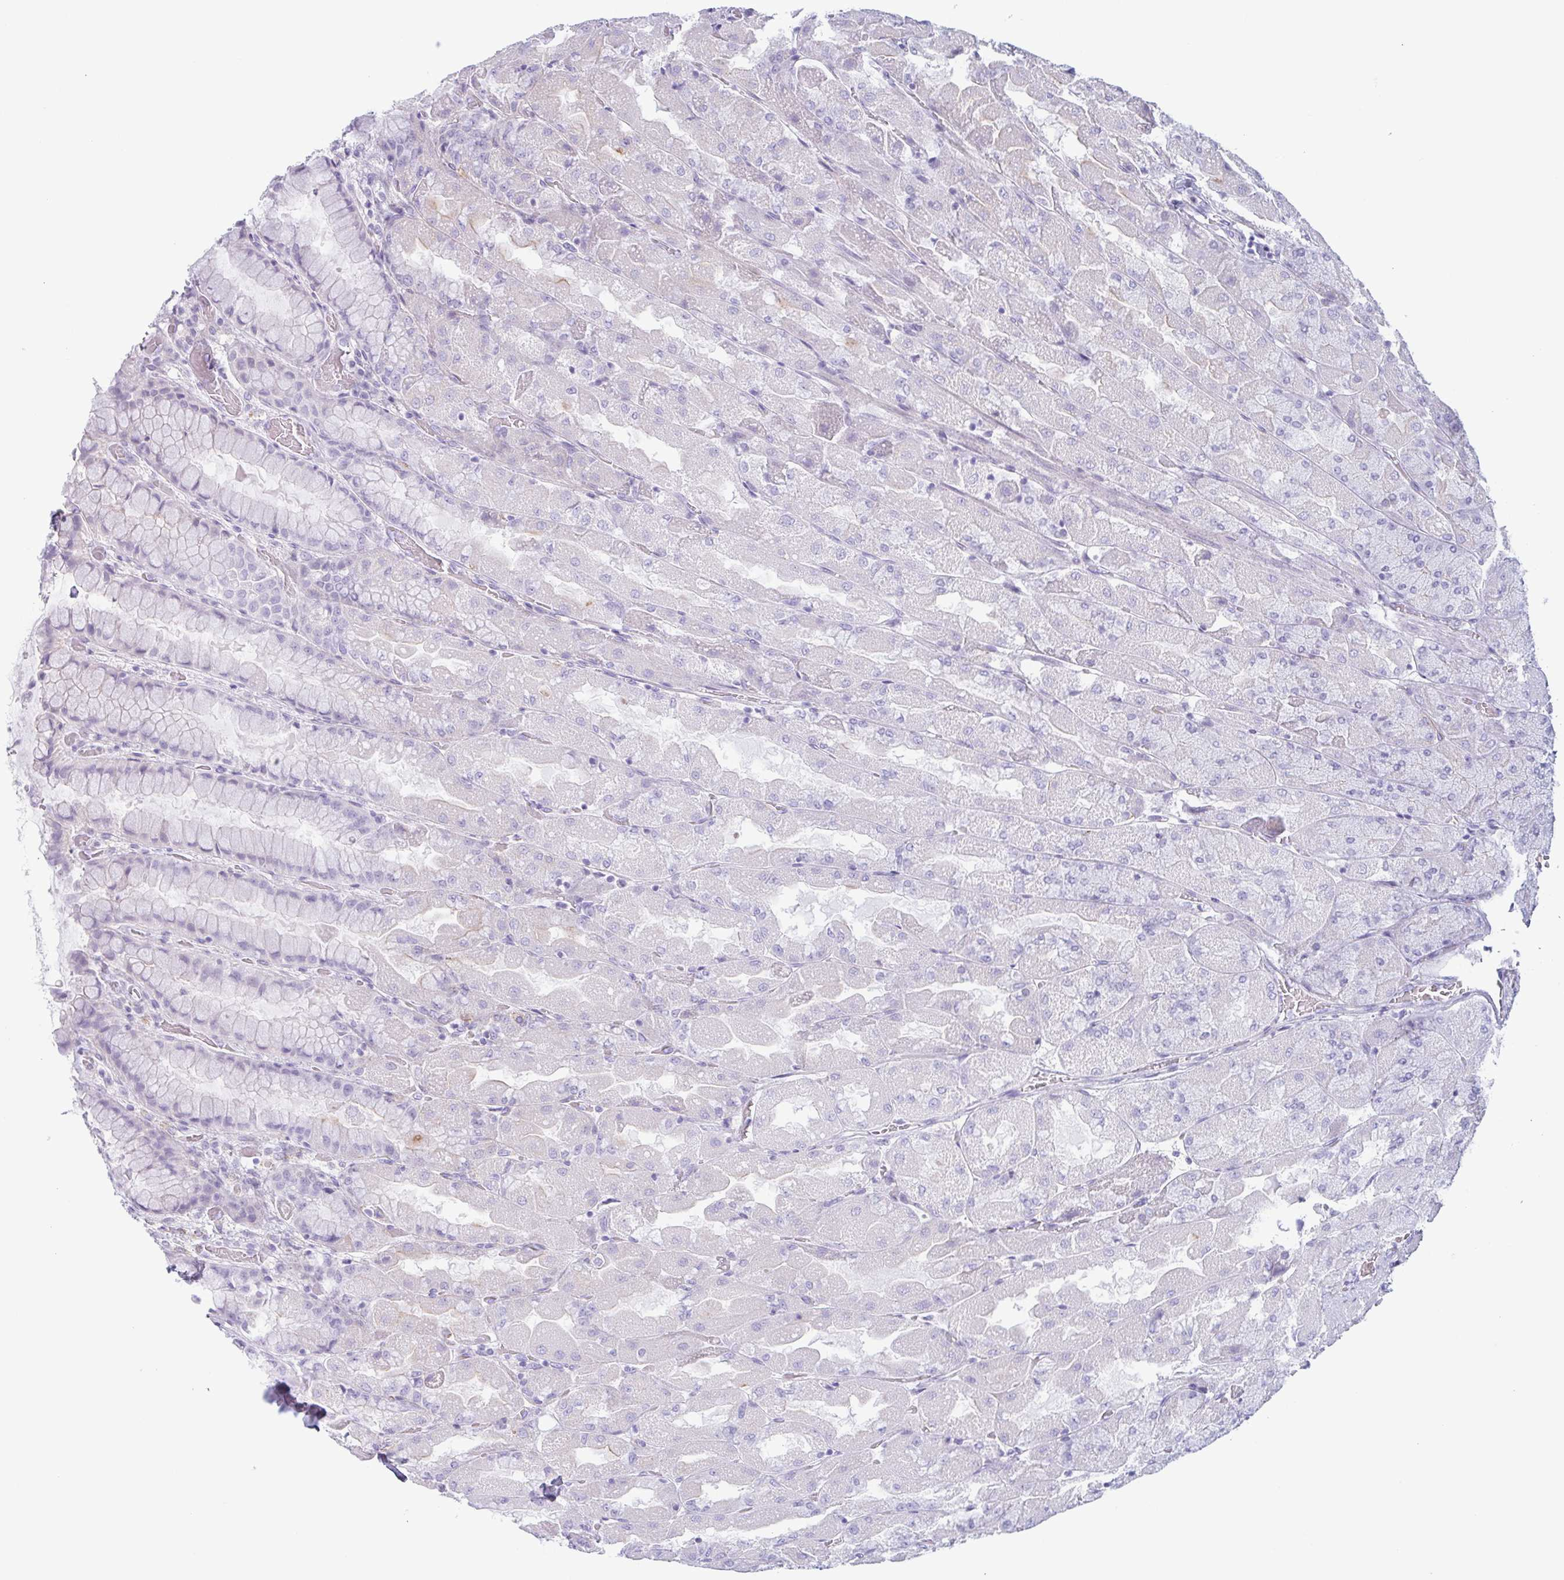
{"staining": {"intensity": "moderate", "quantity": "<25%", "location": "cytoplasmic/membranous"}, "tissue": "stomach", "cell_type": "Glandular cells", "image_type": "normal", "snomed": [{"axis": "morphology", "description": "Normal tissue, NOS"}, {"axis": "topography", "description": "Stomach"}], "caption": "Immunohistochemical staining of normal stomach demonstrates low levels of moderate cytoplasmic/membranous staining in approximately <25% of glandular cells. The staining is performed using DAB (3,3'-diaminobenzidine) brown chromogen to label protein expression. The nuclei are counter-stained blue using hematoxylin.", "gene": "MYH10", "patient": {"sex": "female", "age": 61}}